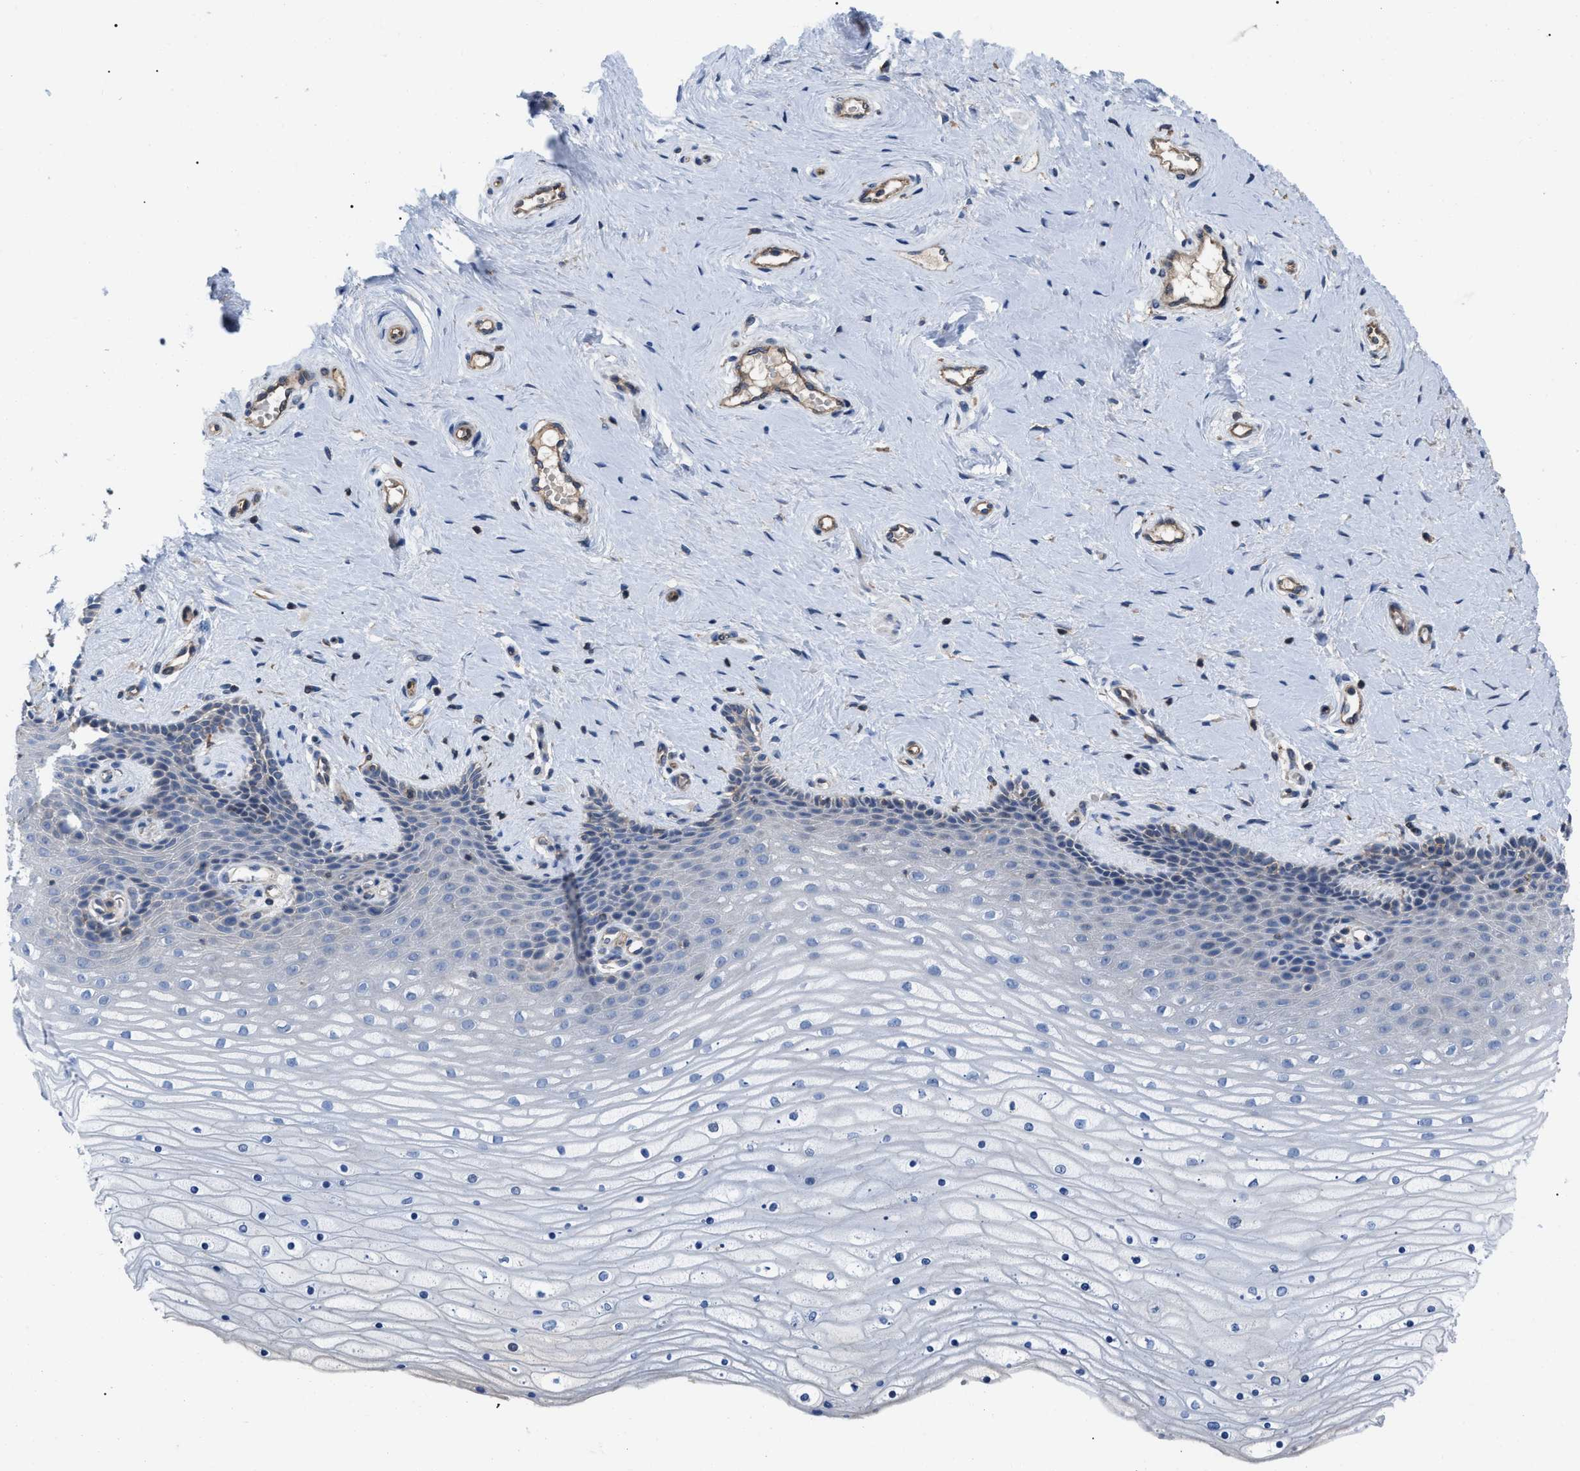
{"staining": {"intensity": "negative", "quantity": "none", "location": "none"}, "tissue": "cervix", "cell_type": "Squamous epithelial cells", "image_type": "normal", "snomed": [{"axis": "morphology", "description": "Normal tissue, NOS"}, {"axis": "topography", "description": "Cervix"}], "caption": "Protein analysis of unremarkable cervix displays no significant expression in squamous epithelial cells. Brightfield microscopy of immunohistochemistry (IHC) stained with DAB (brown) and hematoxylin (blue), captured at high magnification.", "gene": "FAM171A2", "patient": {"sex": "female", "age": 39}}